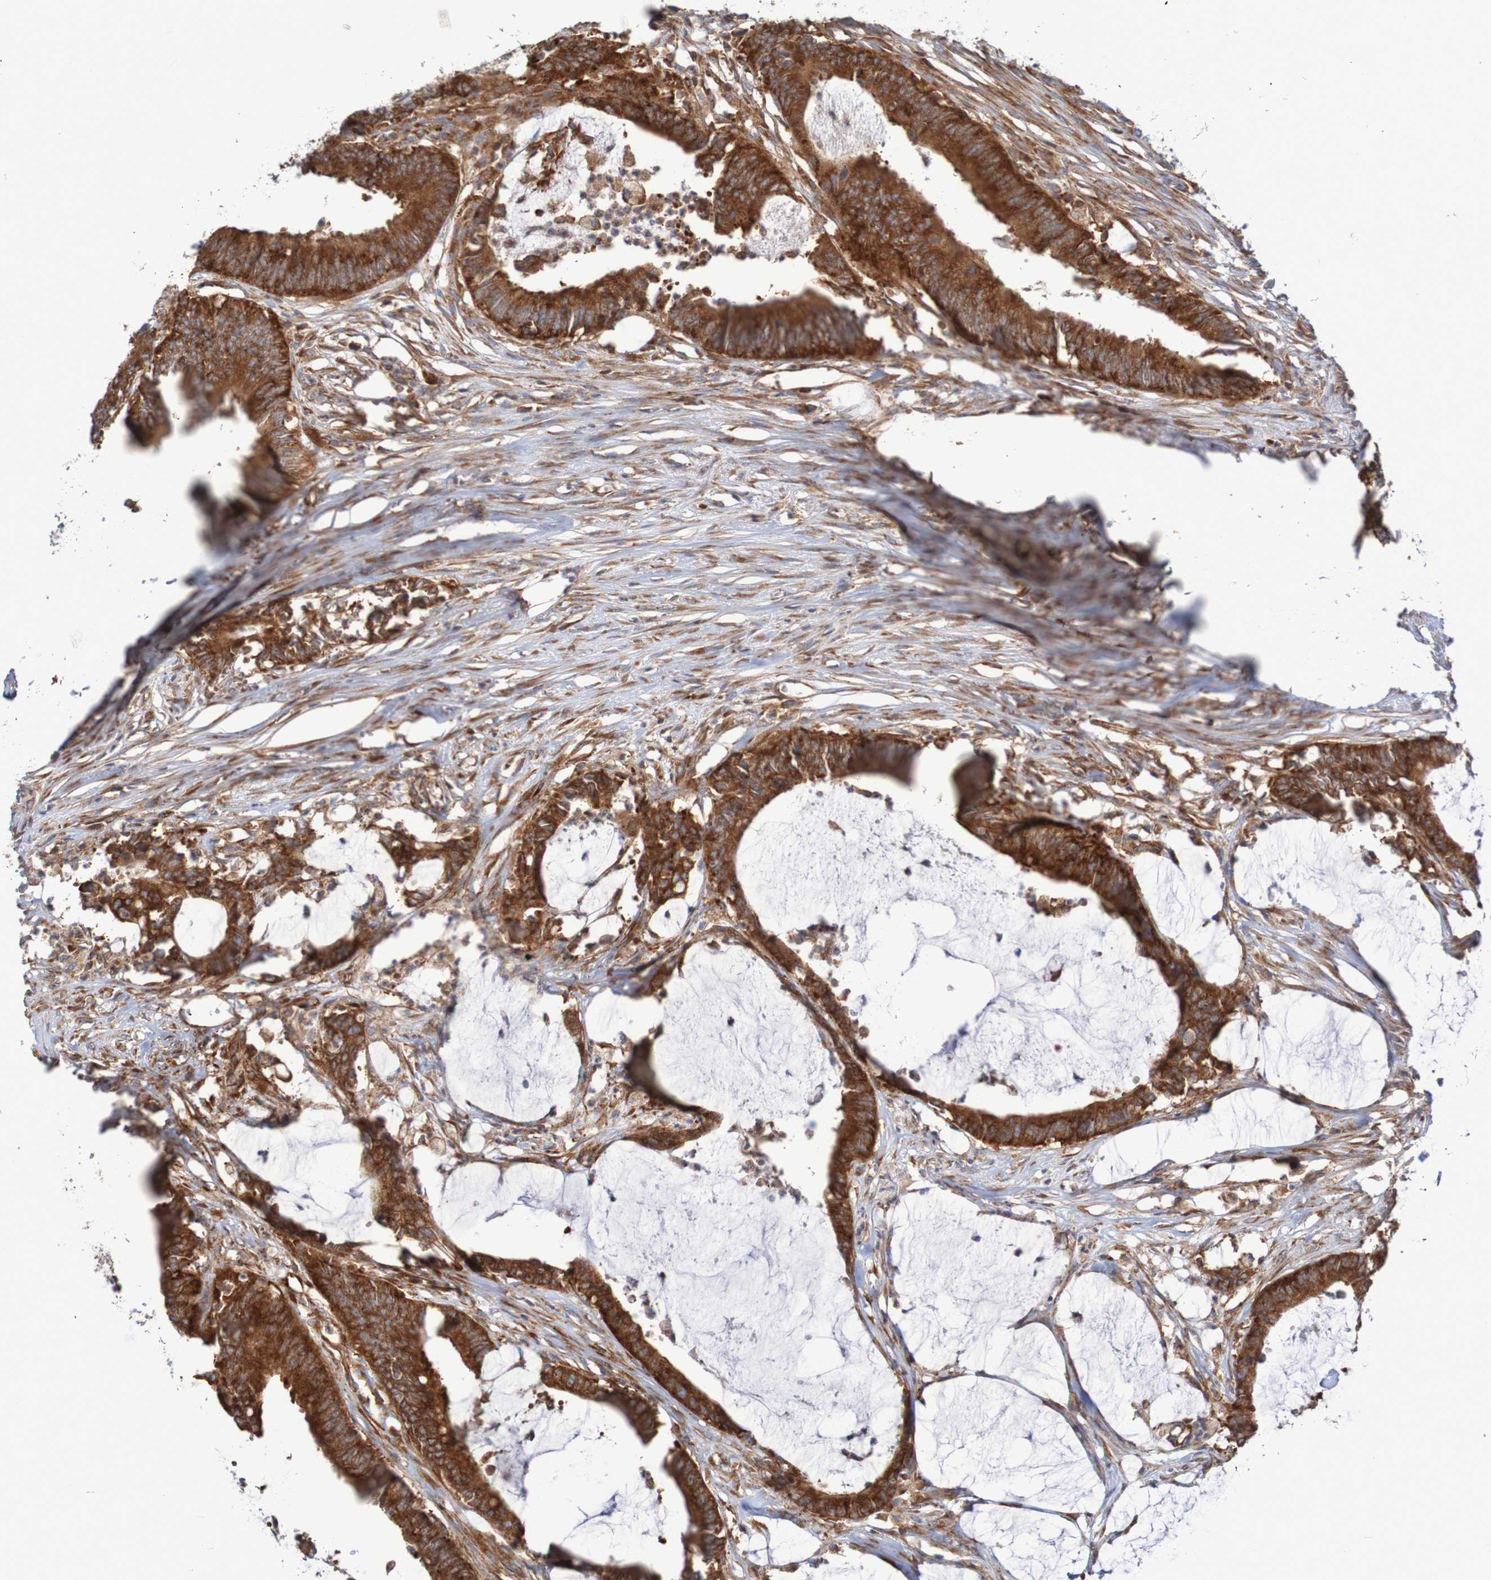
{"staining": {"intensity": "strong", "quantity": ">75%", "location": "cytoplasmic/membranous"}, "tissue": "colorectal cancer", "cell_type": "Tumor cells", "image_type": "cancer", "snomed": [{"axis": "morphology", "description": "Adenocarcinoma, NOS"}, {"axis": "topography", "description": "Rectum"}], "caption": "Colorectal cancer (adenocarcinoma) stained with a protein marker displays strong staining in tumor cells.", "gene": "FXR2", "patient": {"sex": "female", "age": 66}}